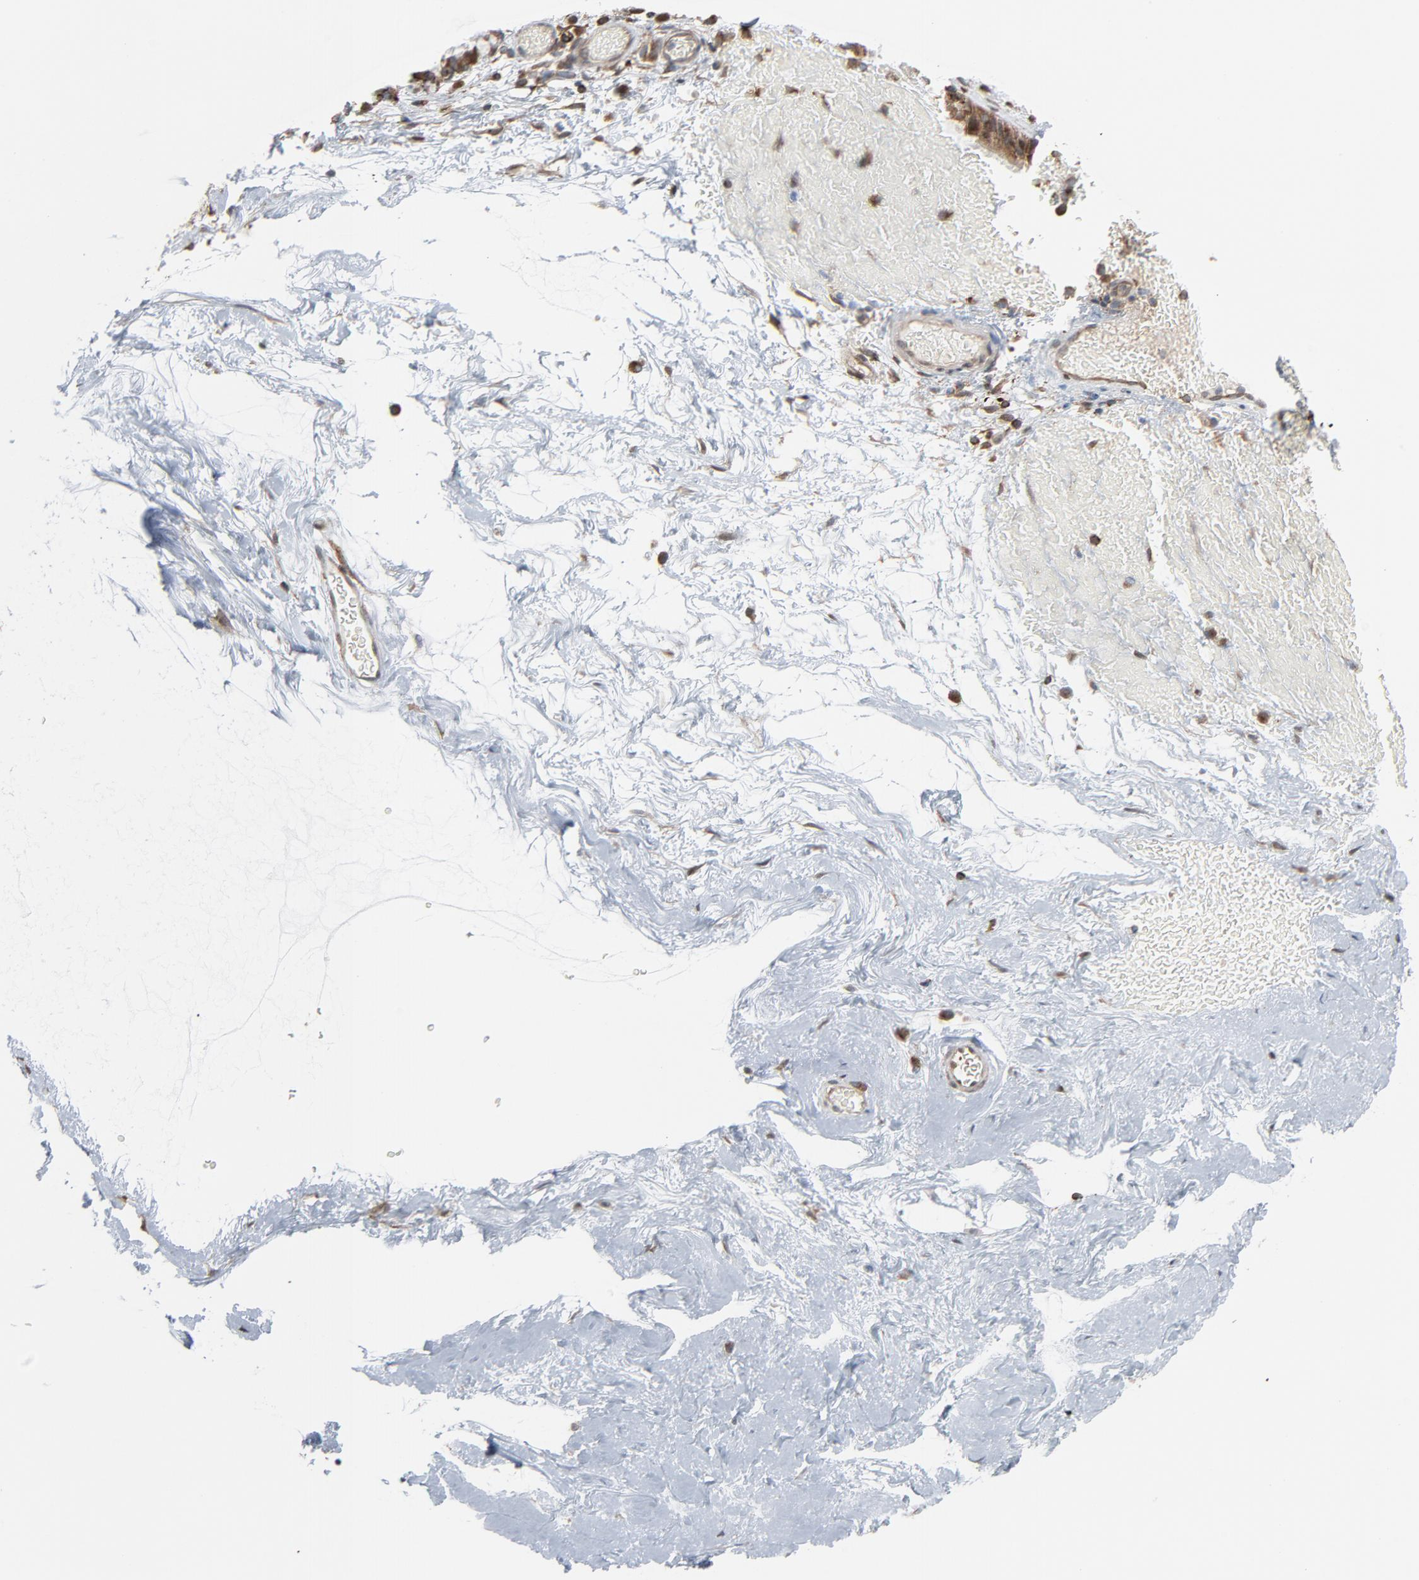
{"staining": {"intensity": "strong", "quantity": ">75%", "location": "cytoplasmic/membranous"}, "tissue": "nasopharynx", "cell_type": "Respiratory epithelial cells", "image_type": "normal", "snomed": [{"axis": "morphology", "description": "Normal tissue, NOS"}, {"axis": "morphology", "description": "Inflammation, NOS"}, {"axis": "topography", "description": "Nasopharynx"}], "caption": "Protein expression analysis of benign human nasopharynx reveals strong cytoplasmic/membranous positivity in approximately >75% of respiratory epithelial cells. (IHC, brightfield microscopy, high magnification).", "gene": "OPTN", "patient": {"sex": "male", "age": 48}}